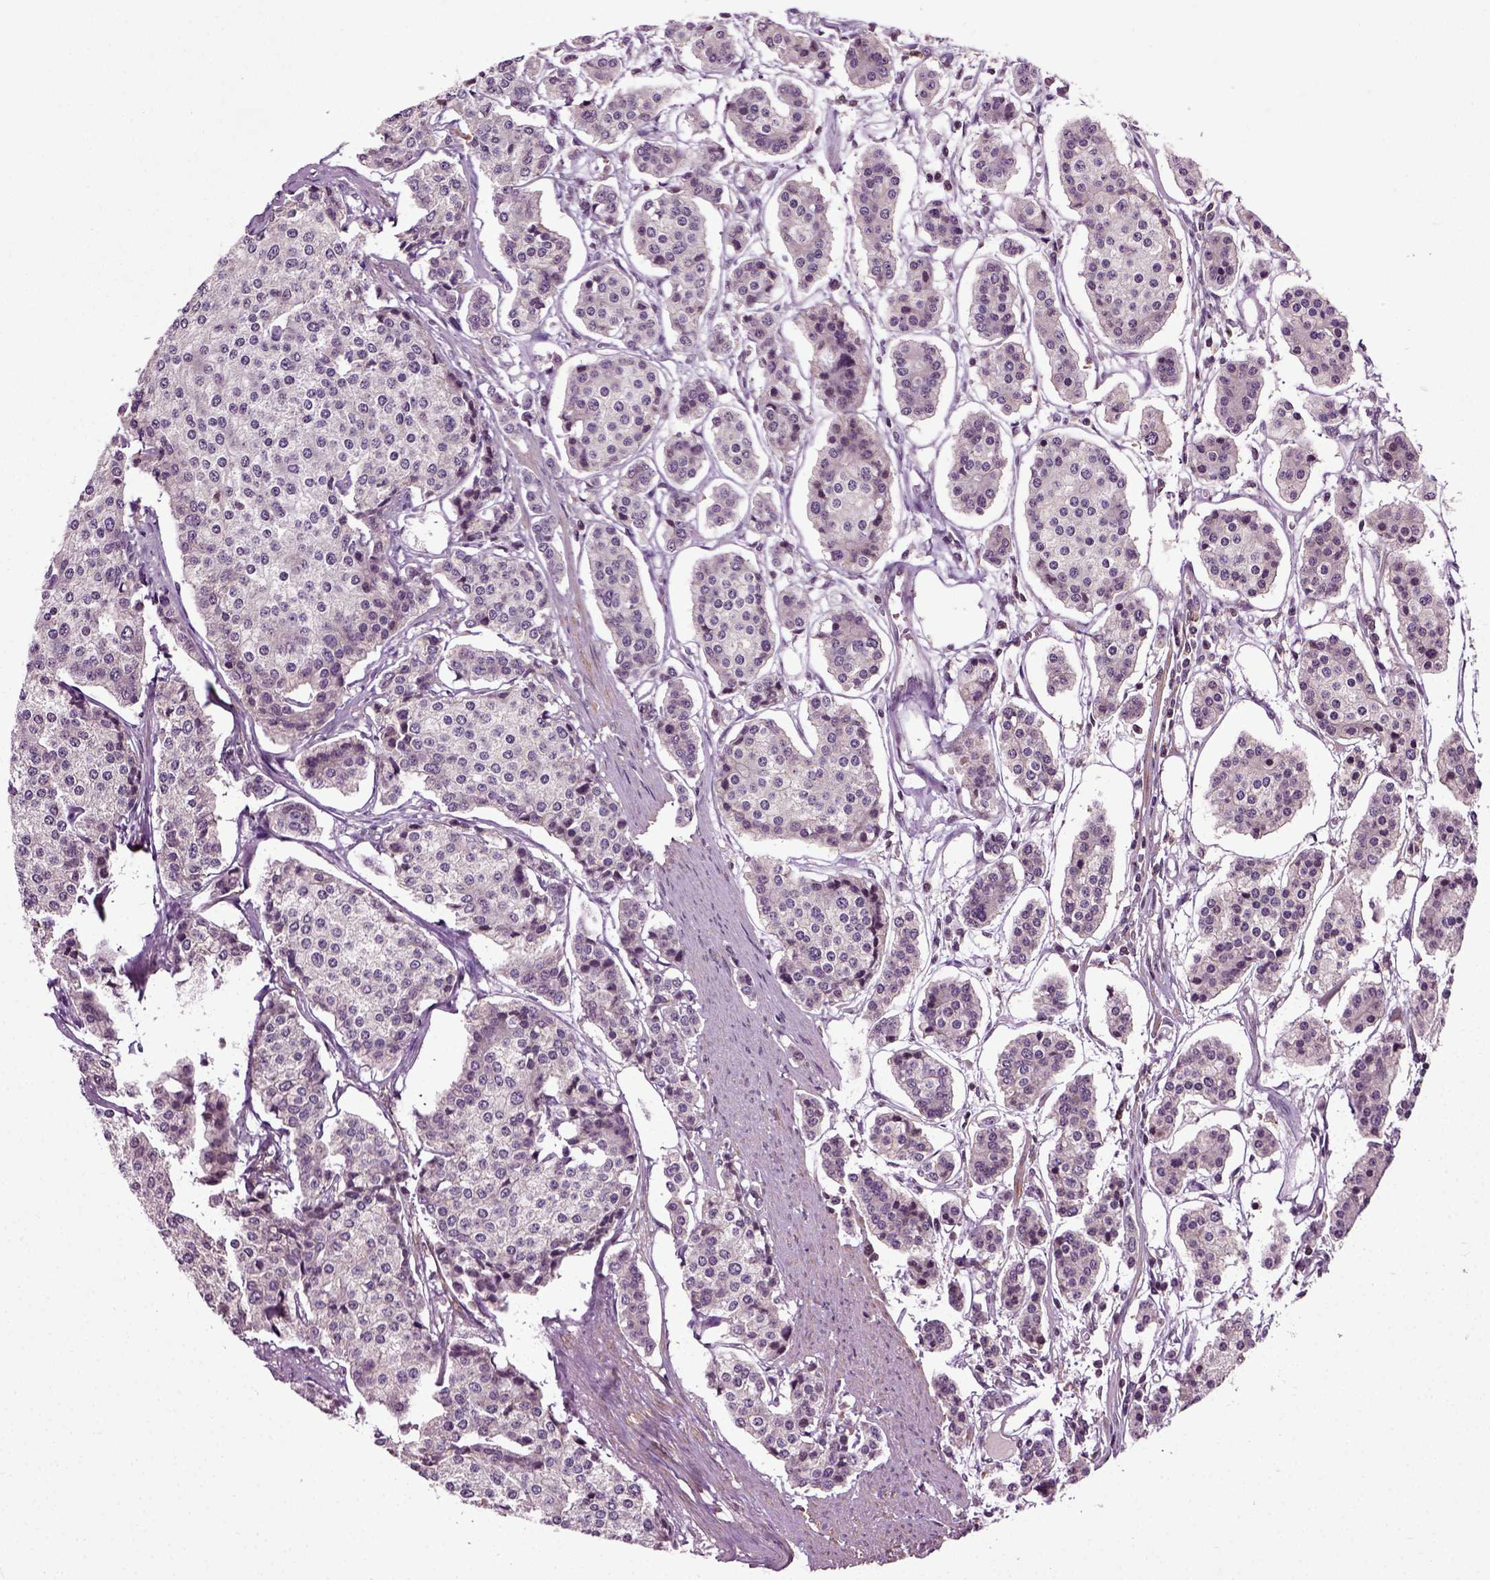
{"staining": {"intensity": "negative", "quantity": "none", "location": "none"}, "tissue": "carcinoid", "cell_type": "Tumor cells", "image_type": "cancer", "snomed": [{"axis": "morphology", "description": "Carcinoid, malignant, NOS"}, {"axis": "topography", "description": "Small intestine"}], "caption": "The image exhibits no staining of tumor cells in carcinoid.", "gene": "KNSTRN", "patient": {"sex": "female", "age": 65}}